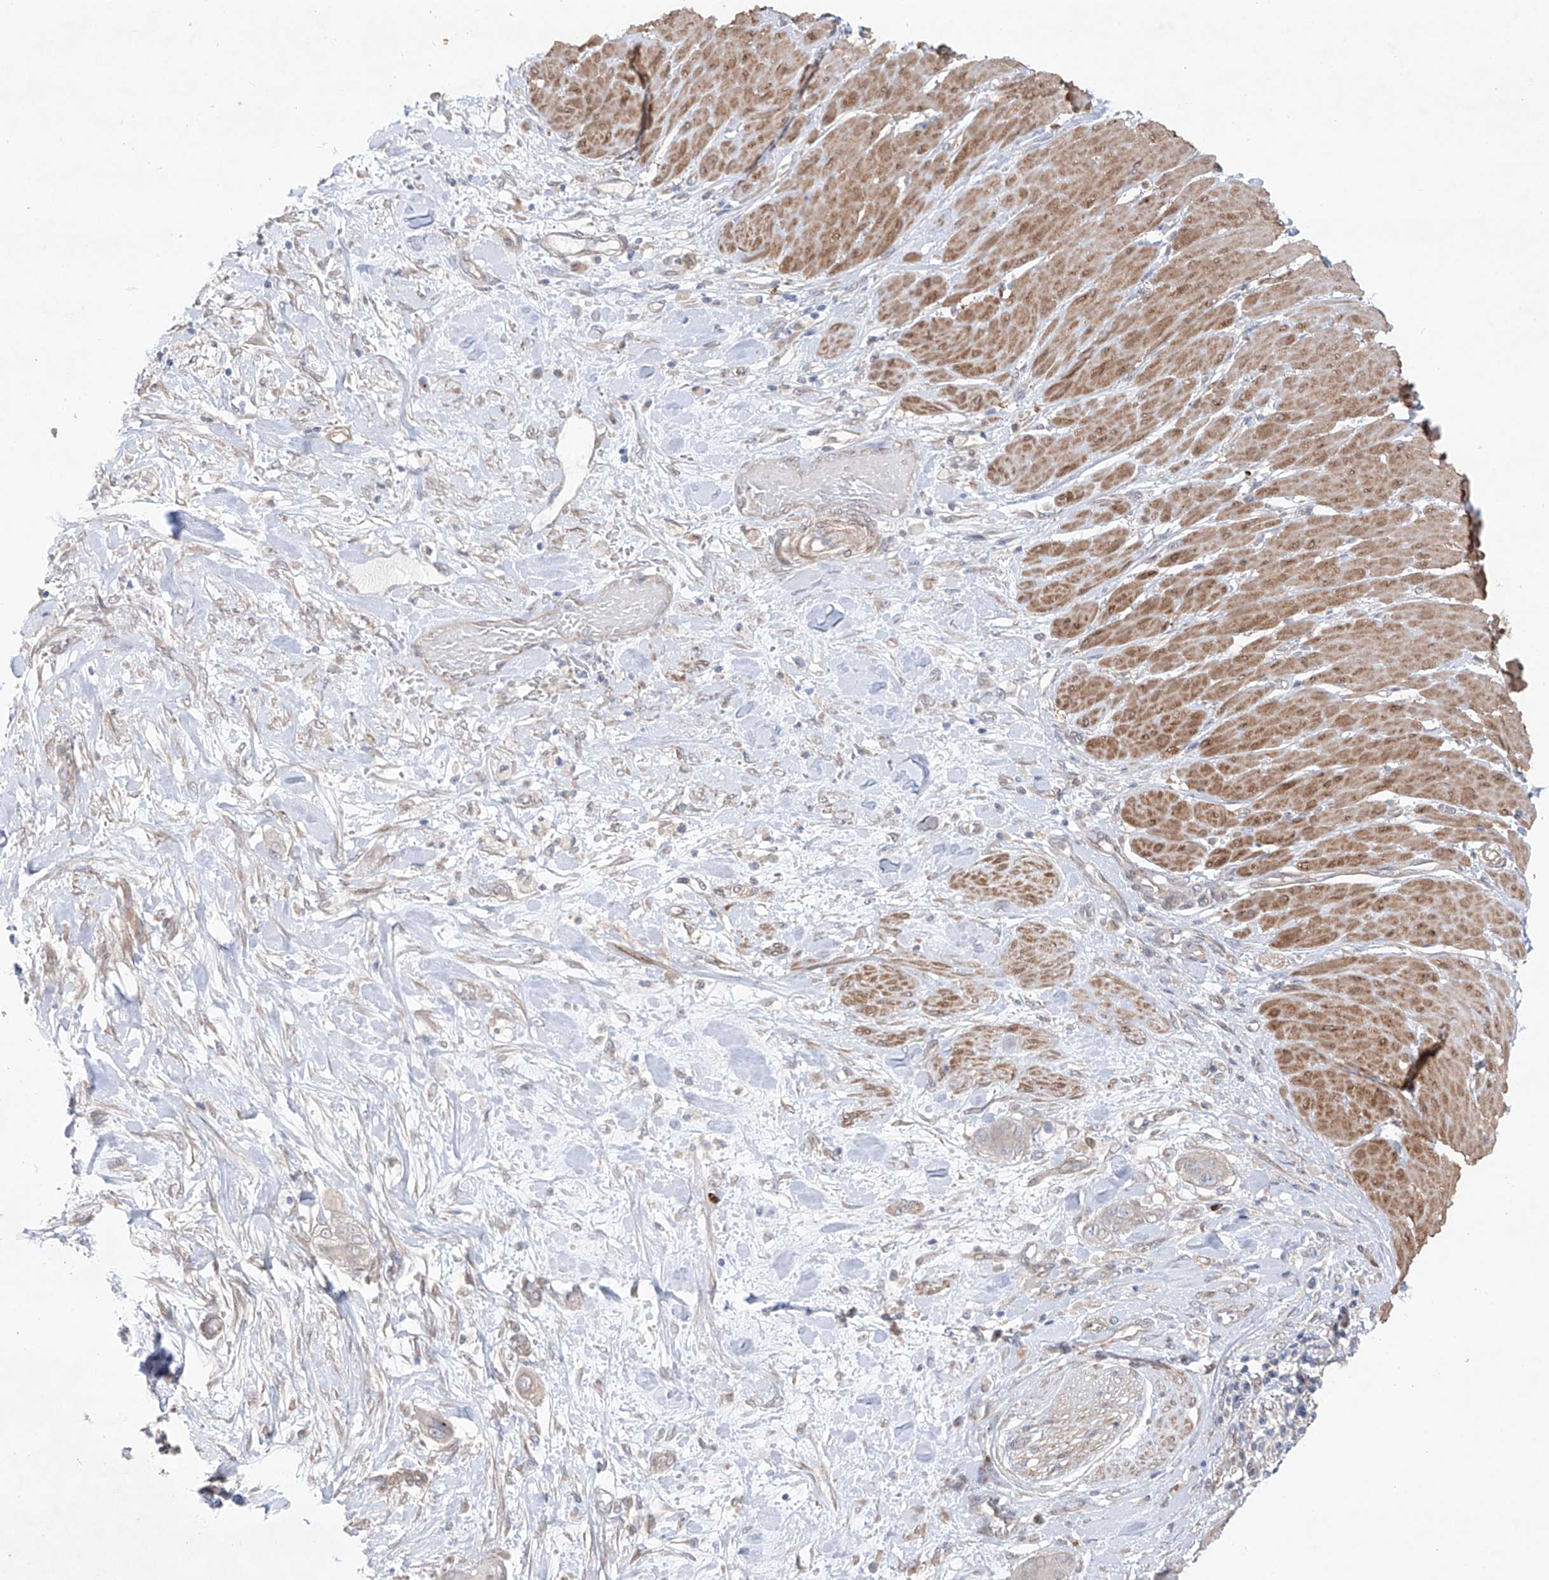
{"staining": {"intensity": "negative", "quantity": "none", "location": "none"}, "tissue": "pancreatic cancer", "cell_type": "Tumor cells", "image_type": "cancer", "snomed": [{"axis": "morphology", "description": "Adenocarcinoma, NOS"}, {"axis": "topography", "description": "Pancreas"}], "caption": "DAB immunohistochemical staining of human pancreatic cancer reveals no significant expression in tumor cells.", "gene": "KLC4", "patient": {"sex": "male", "age": 68}}